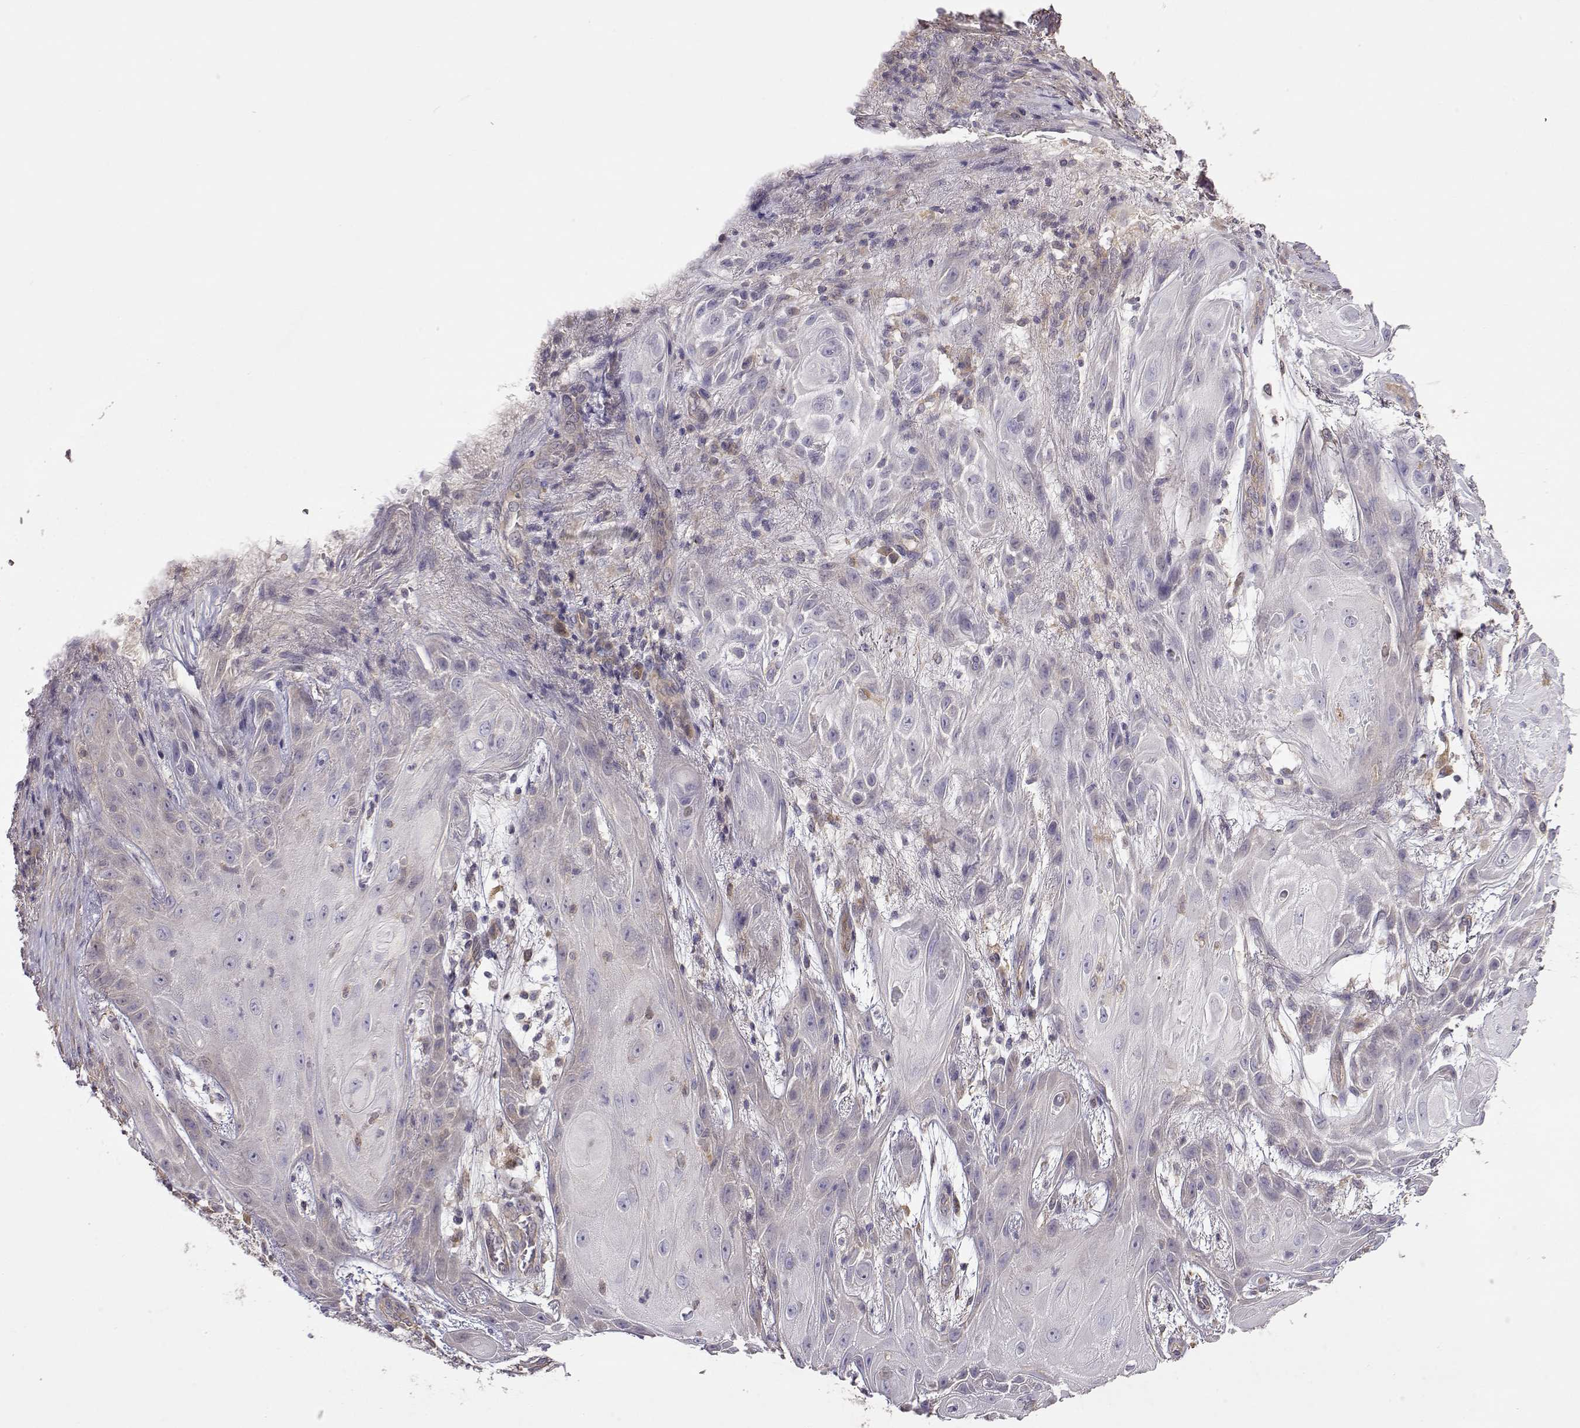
{"staining": {"intensity": "negative", "quantity": "none", "location": "none"}, "tissue": "skin cancer", "cell_type": "Tumor cells", "image_type": "cancer", "snomed": [{"axis": "morphology", "description": "Squamous cell carcinoma, NOS"}, {"axis": "topography", "description": "Skin"}], "caption": "Immunohistochemical staining of skin cancer (squamous cell carcinoma) shows no significant staining in tumor cells. (Stains: DAB immunohistochemistry (IHC) with hematoxylin counter stain, Microscopy: brightfield microscopy at high magnification).", "gene": "CRIM1", "patient": {"sex": "male", "age": 62}}